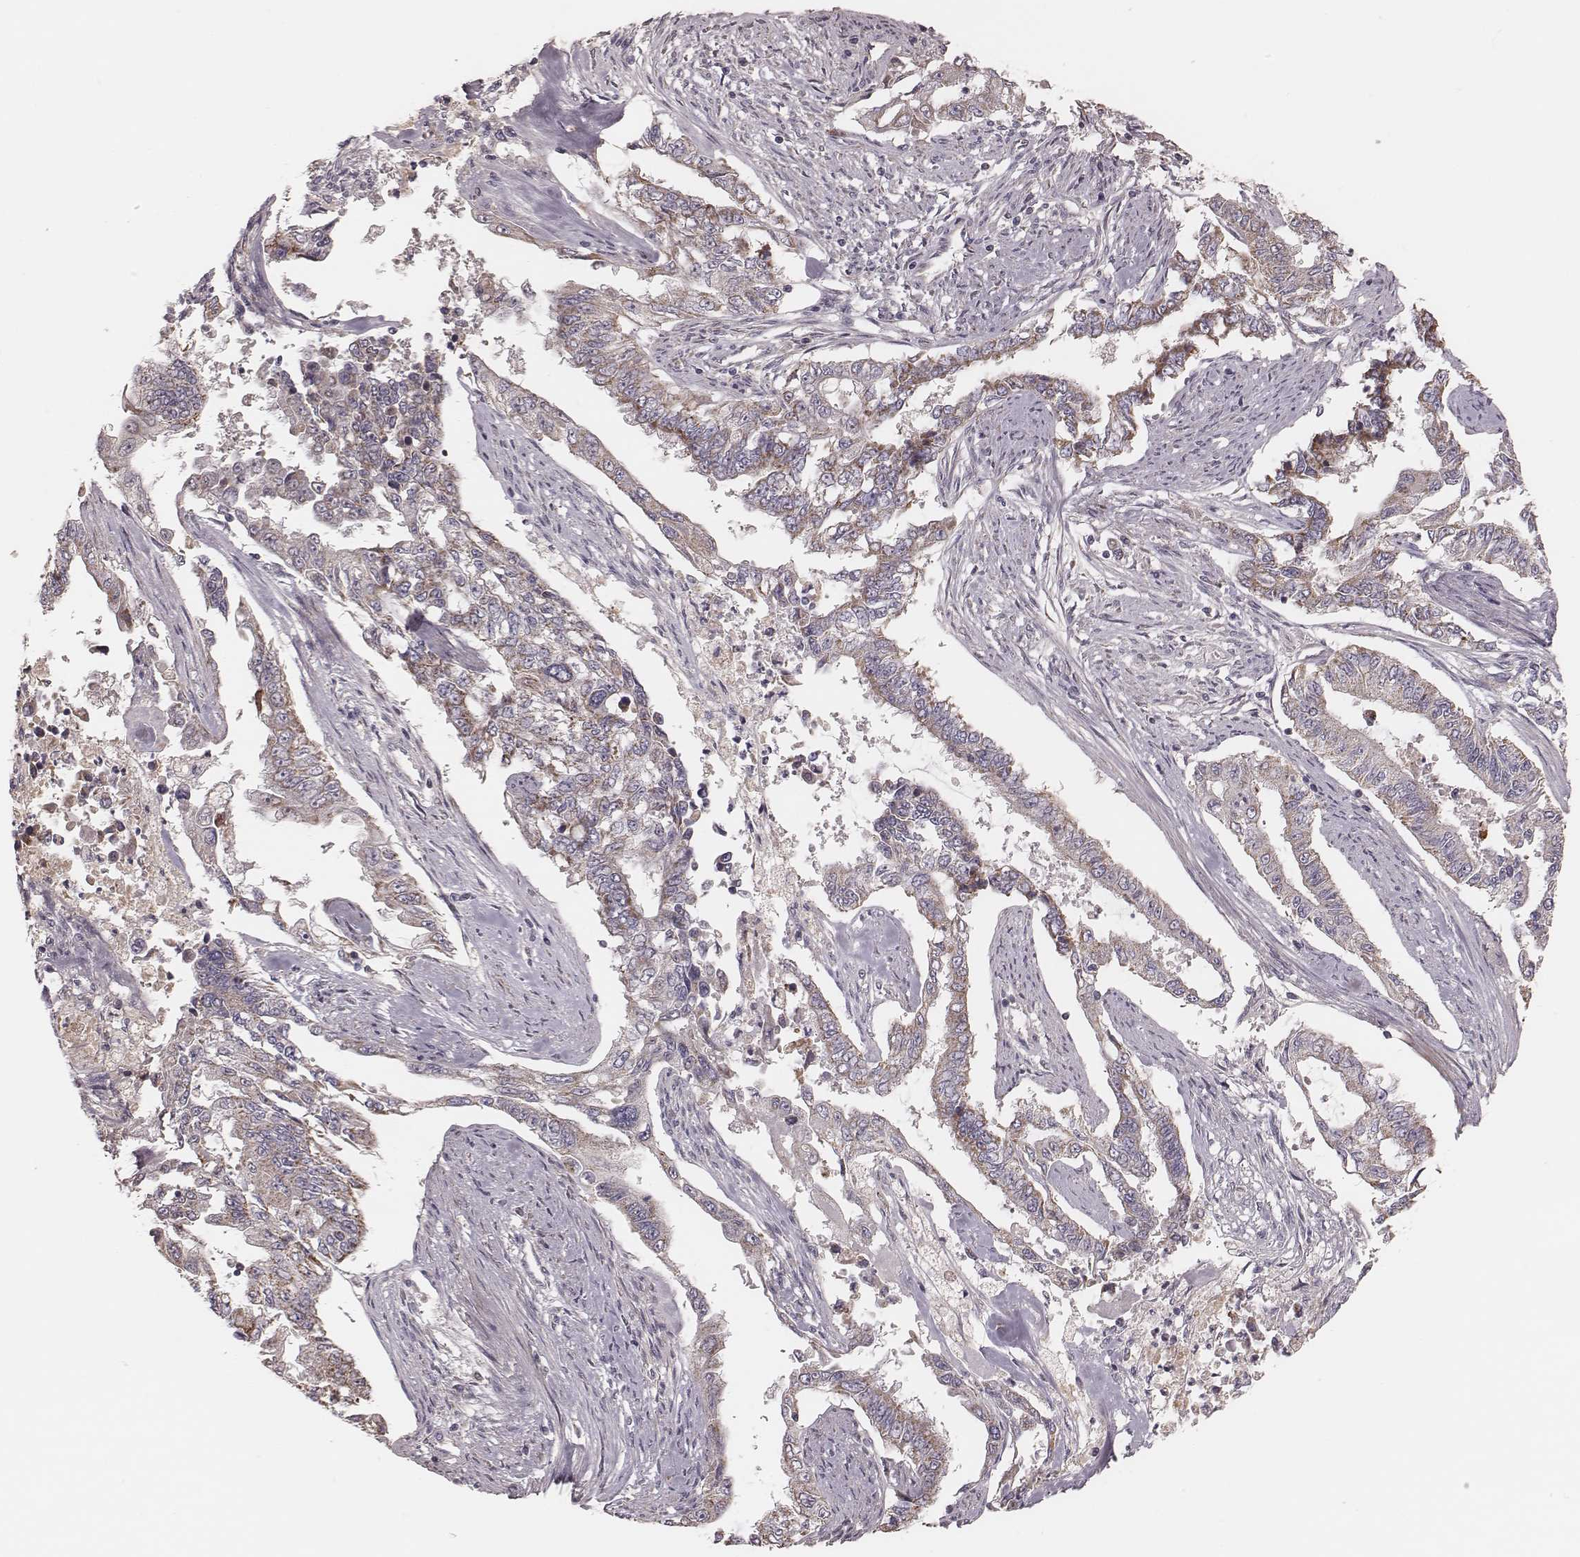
{"staining": {"intensity": "weak", "quantity": "25%-75%", "location": "cytoplasmic/membranous"}, "tissue": "endometrial cancer", "cell_type": "Tumor cells", "image_type": "cancer", "snomed": [{"axis": "morphology", "description": "Adenocarcinoma, NOS"}, {"axis": "topography", "description": "Uterus"}], "caption": "Endometrial adenocarcinoma stained with immunohistochemistry (IHC) displays weak cytoplasmic/membranous expression in approximately 25%-75% of tumor cells. The staining was performed using DAB (3,3'-diaminobenzidine), with brown indicating positive protein expression. Nuclei are stained blue with hematoxylin.", "gene": "MRPS27", "patient": {"sex": "female", "age": 59}}